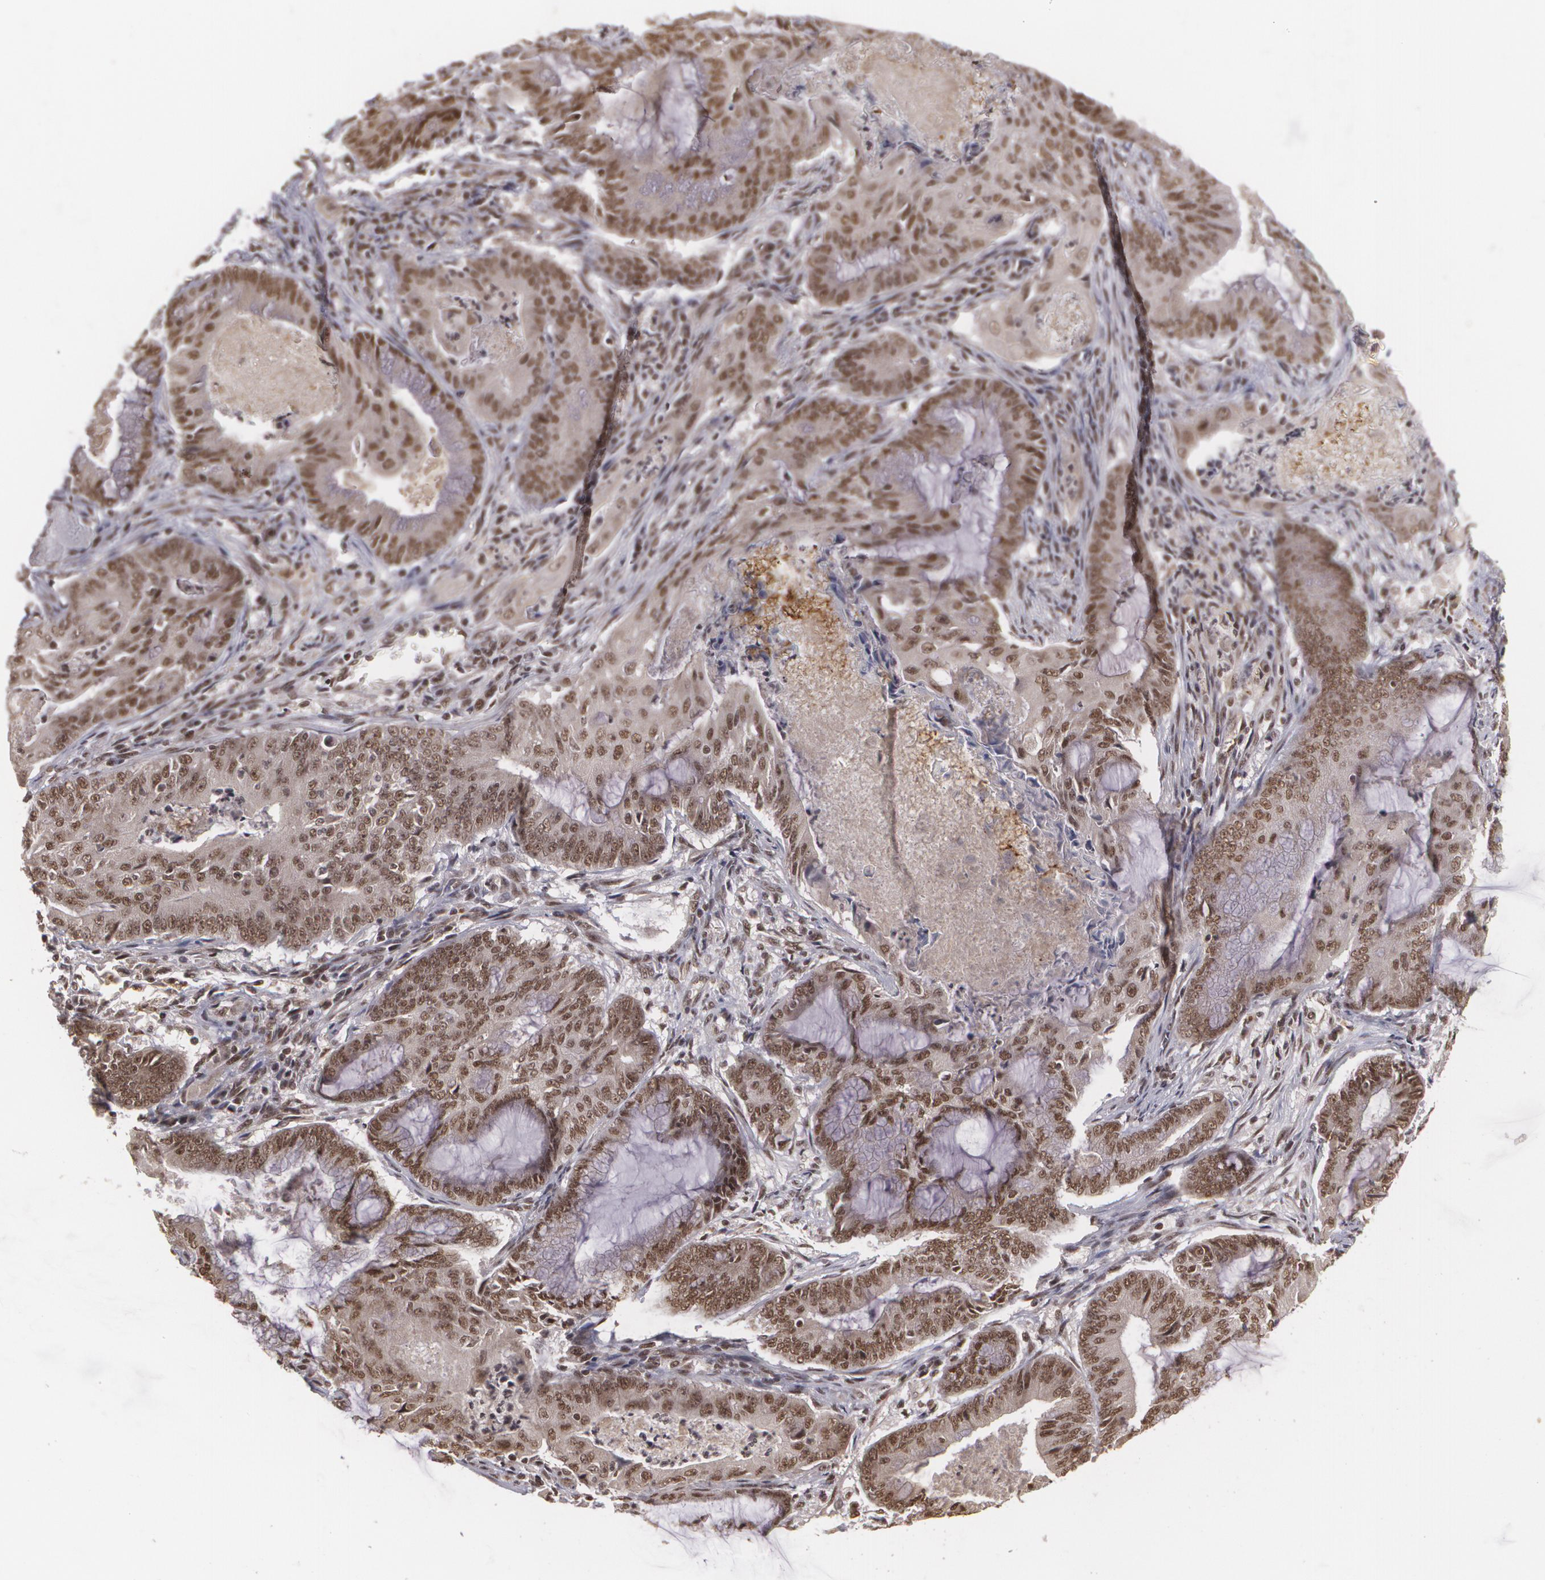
{"staining": {"intensity": "strong", "quantity": ">75%", "location": "nuclear"}, "tissue": "endometrial cancer", "cell_type": "Tumor cells", "image_type": "cancer", "snomed": [{"axis": "morphology", "description": "Adenocarcinoma, NOS"}, {"axis": "topography", "description": "Endometrium"}], "caption": "There is high levels of strong nuclear expression in tumor cells of endometrial cancer, as demonstrated by immunohistochemical staining (brown color).", "gene": "RXRB", "patient": {"sex": "female", "age": 63}}